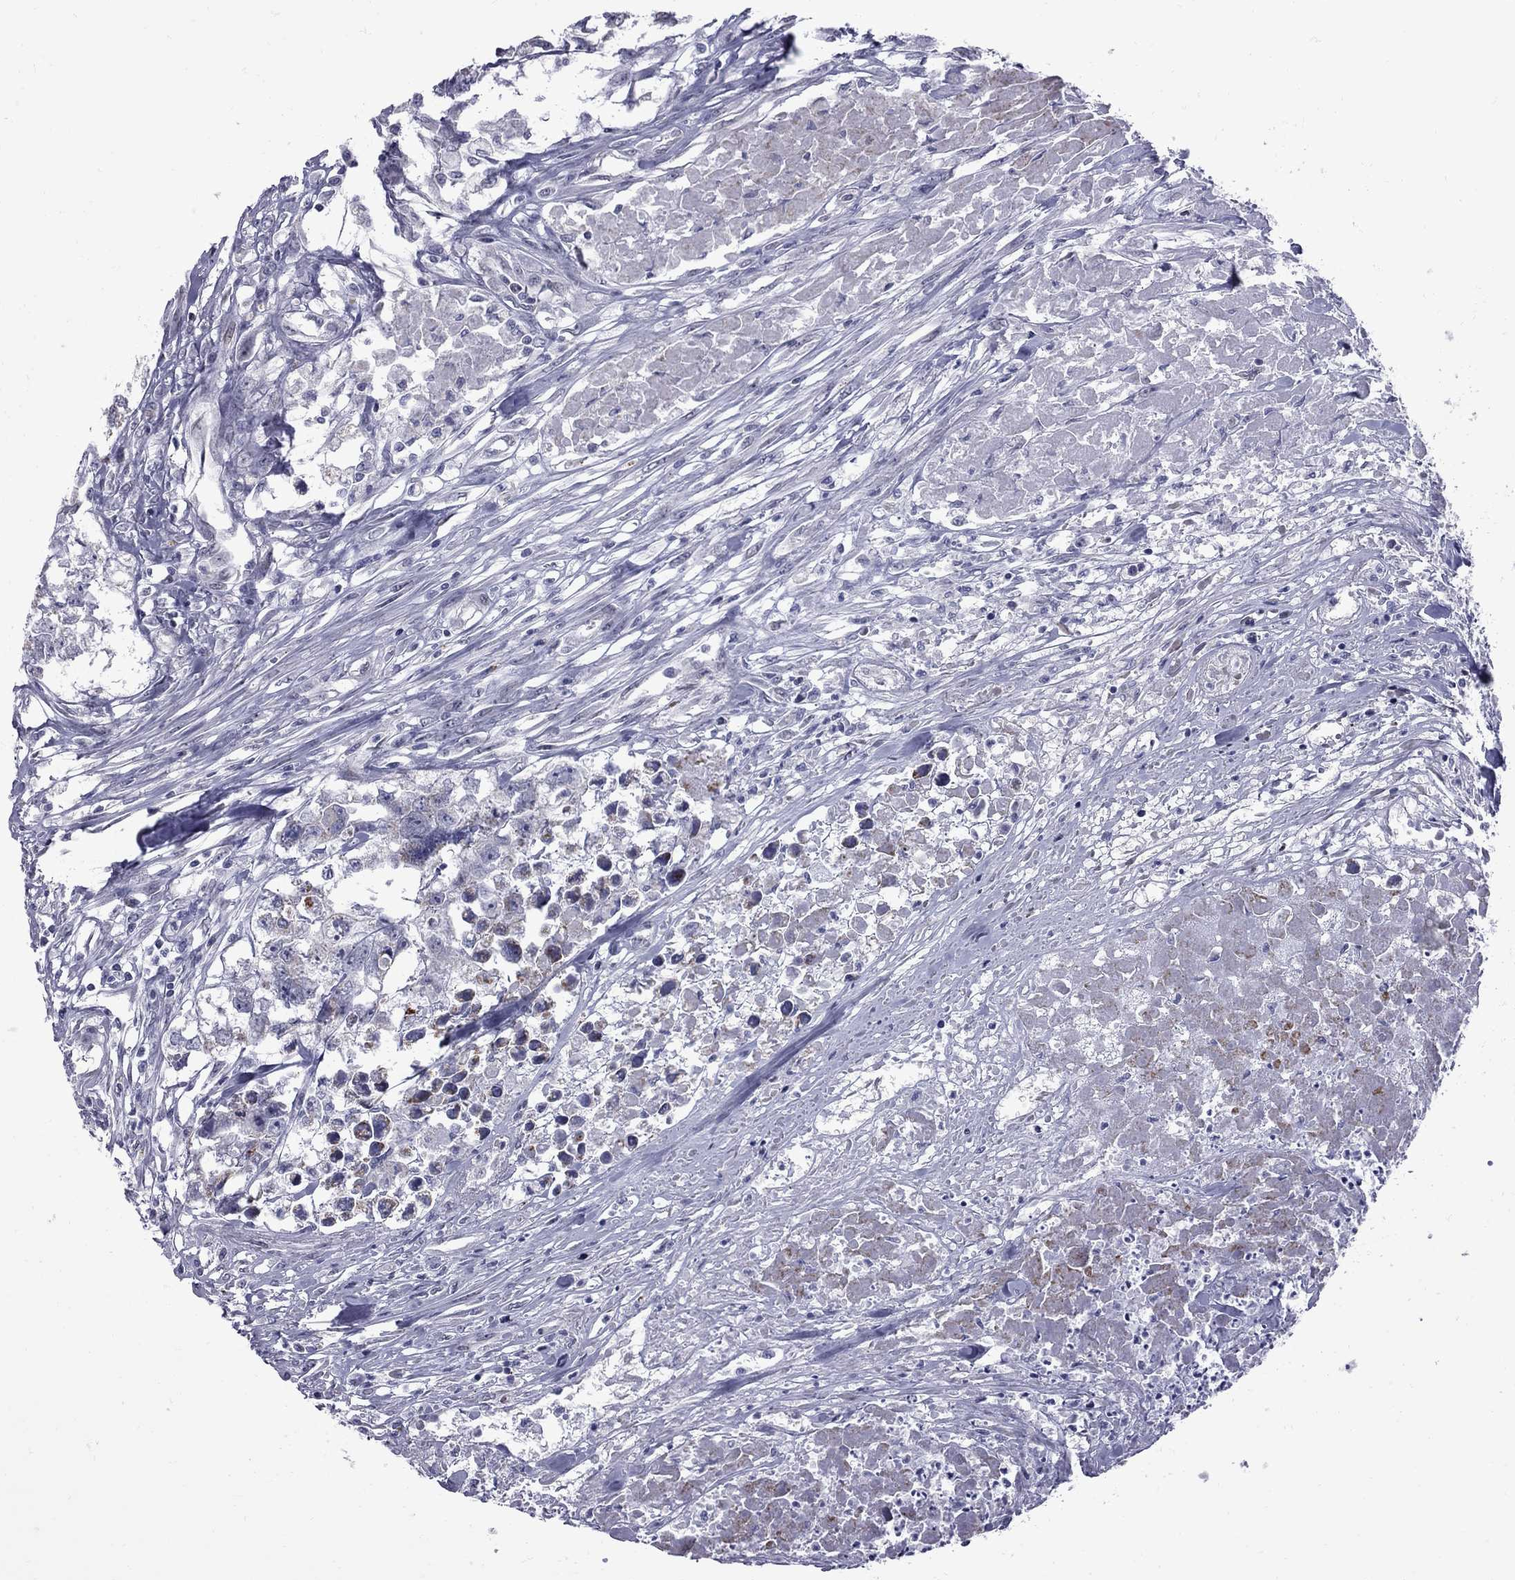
{"staining": {"intensity": "weak", "quantity": "<25%", "location": "cytoplasmic/membranous"}, "tissue": "testis cancer", "cell_type": "Tumor cells", "image_type": "cancer", "snomed": [{"axis": "morphology", "description": "Carcinoma, Embryonal, NOS"}, {"axis": "morphology", "description": "Teratoma, malignant, NOS"}, {"axis": "topography", "description": "Testis"}], "caption": "IHC micrograph of human testis cancer (malignant teratoma) stained for a protein (brown), which reveals no expression in tumor cells. The staining is performed using DAB (3,3'-diaminobenzidine) brown chromogen with nuclei counter-stained in using hematoxylin.", "gene": "CLTCL1", "patient": {"sex": "male", "age": 44}}